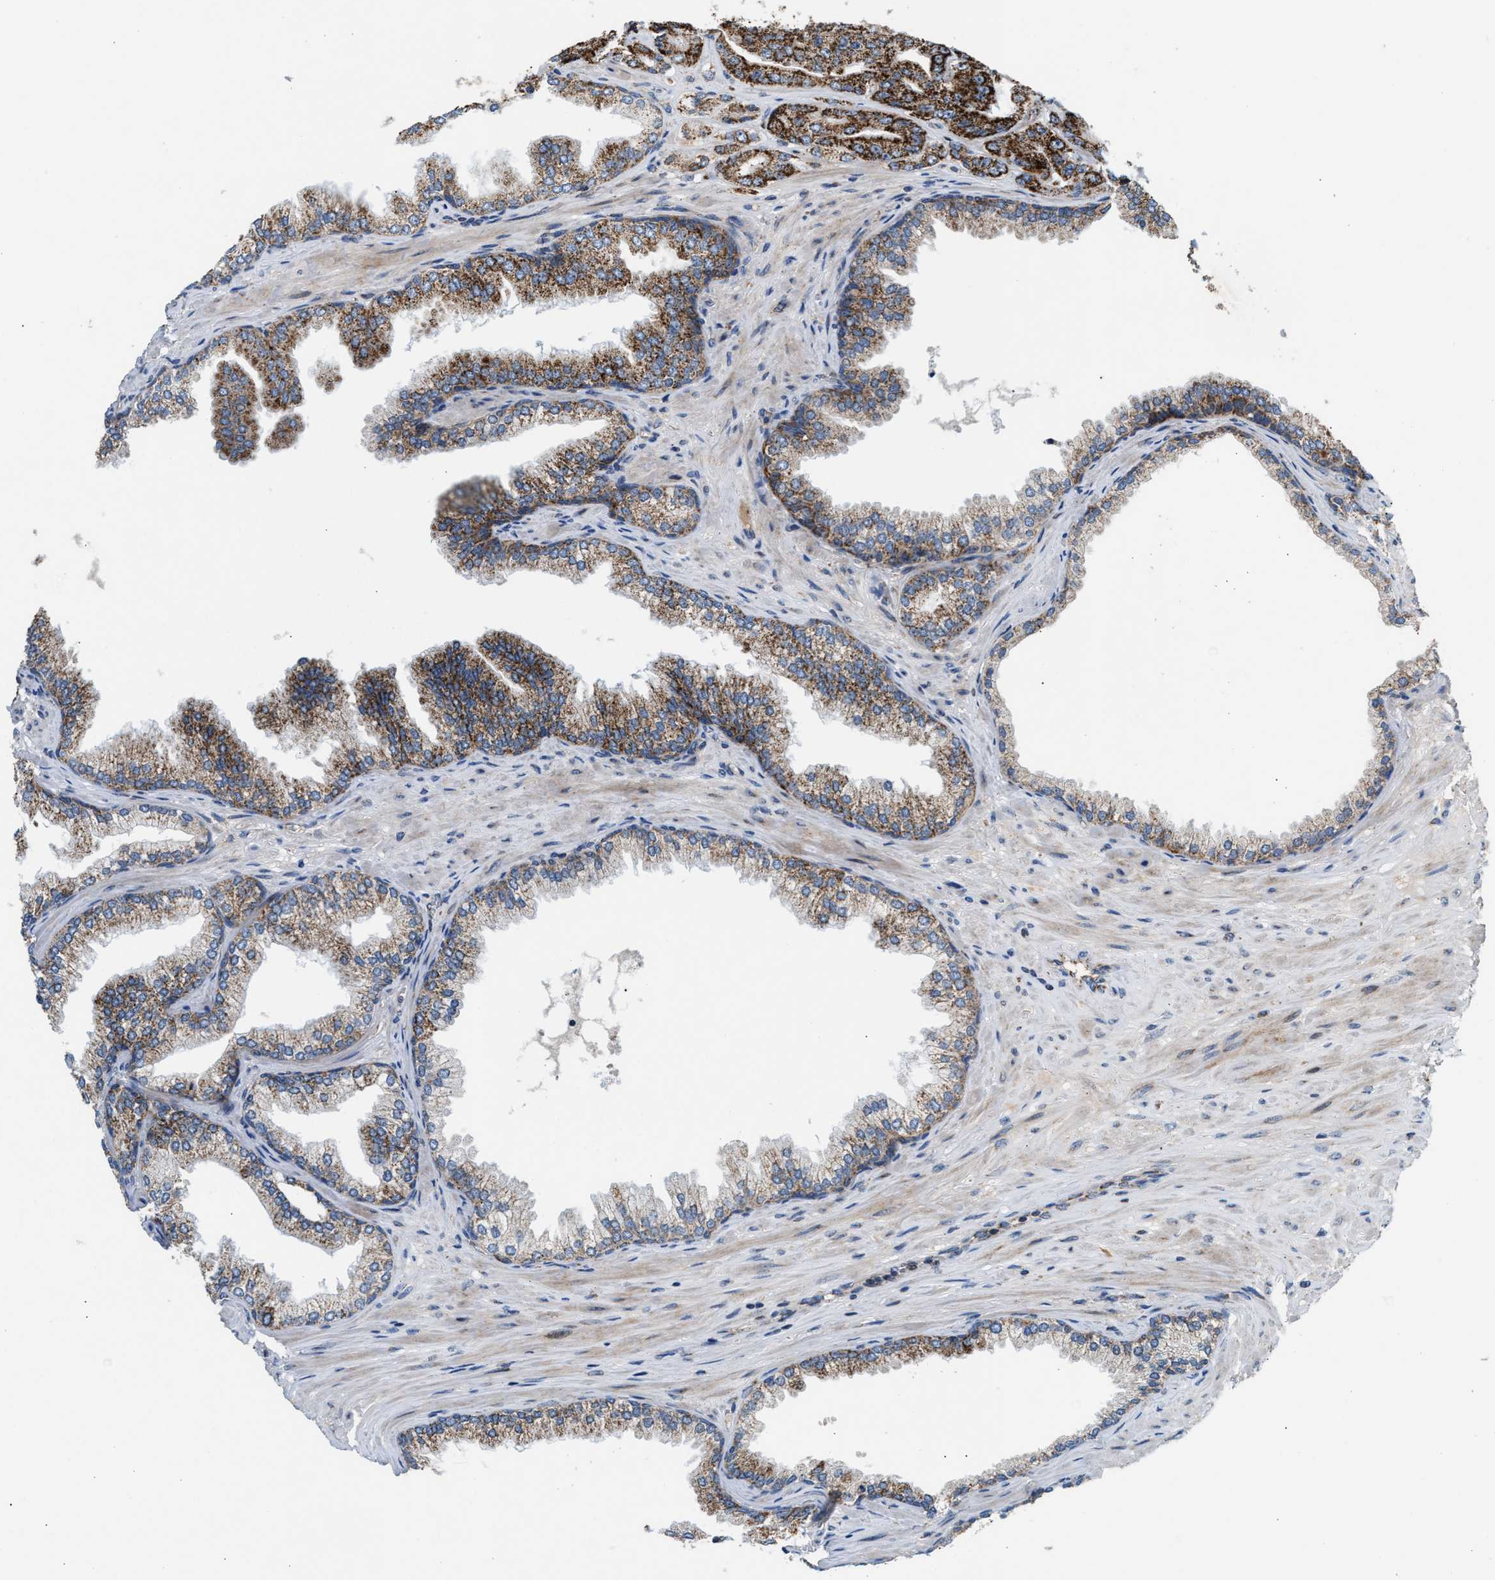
{"staining": {"intensity": "moderate", "quantity": ">75%", "location": "cytoplasmic/membranous"}, "tissue": "prostate cancer", "cell_type": "Tumor cells", "image_type": "cancer", "snomed": [{"axis": "morphology", "description": "Adenocarcinoma, High grade"}, {"axis": "topography", "description": "Prostate"}], "caption": "Brown immunohistochemical staining in high-grade adenocarcinoma (prostate) demonstrates moderate cytoplasmic/membranous staining in approximately >75% of tumor cells.", "gene": "PMPCA", "patient": {"sex": "male", "age": 71}}